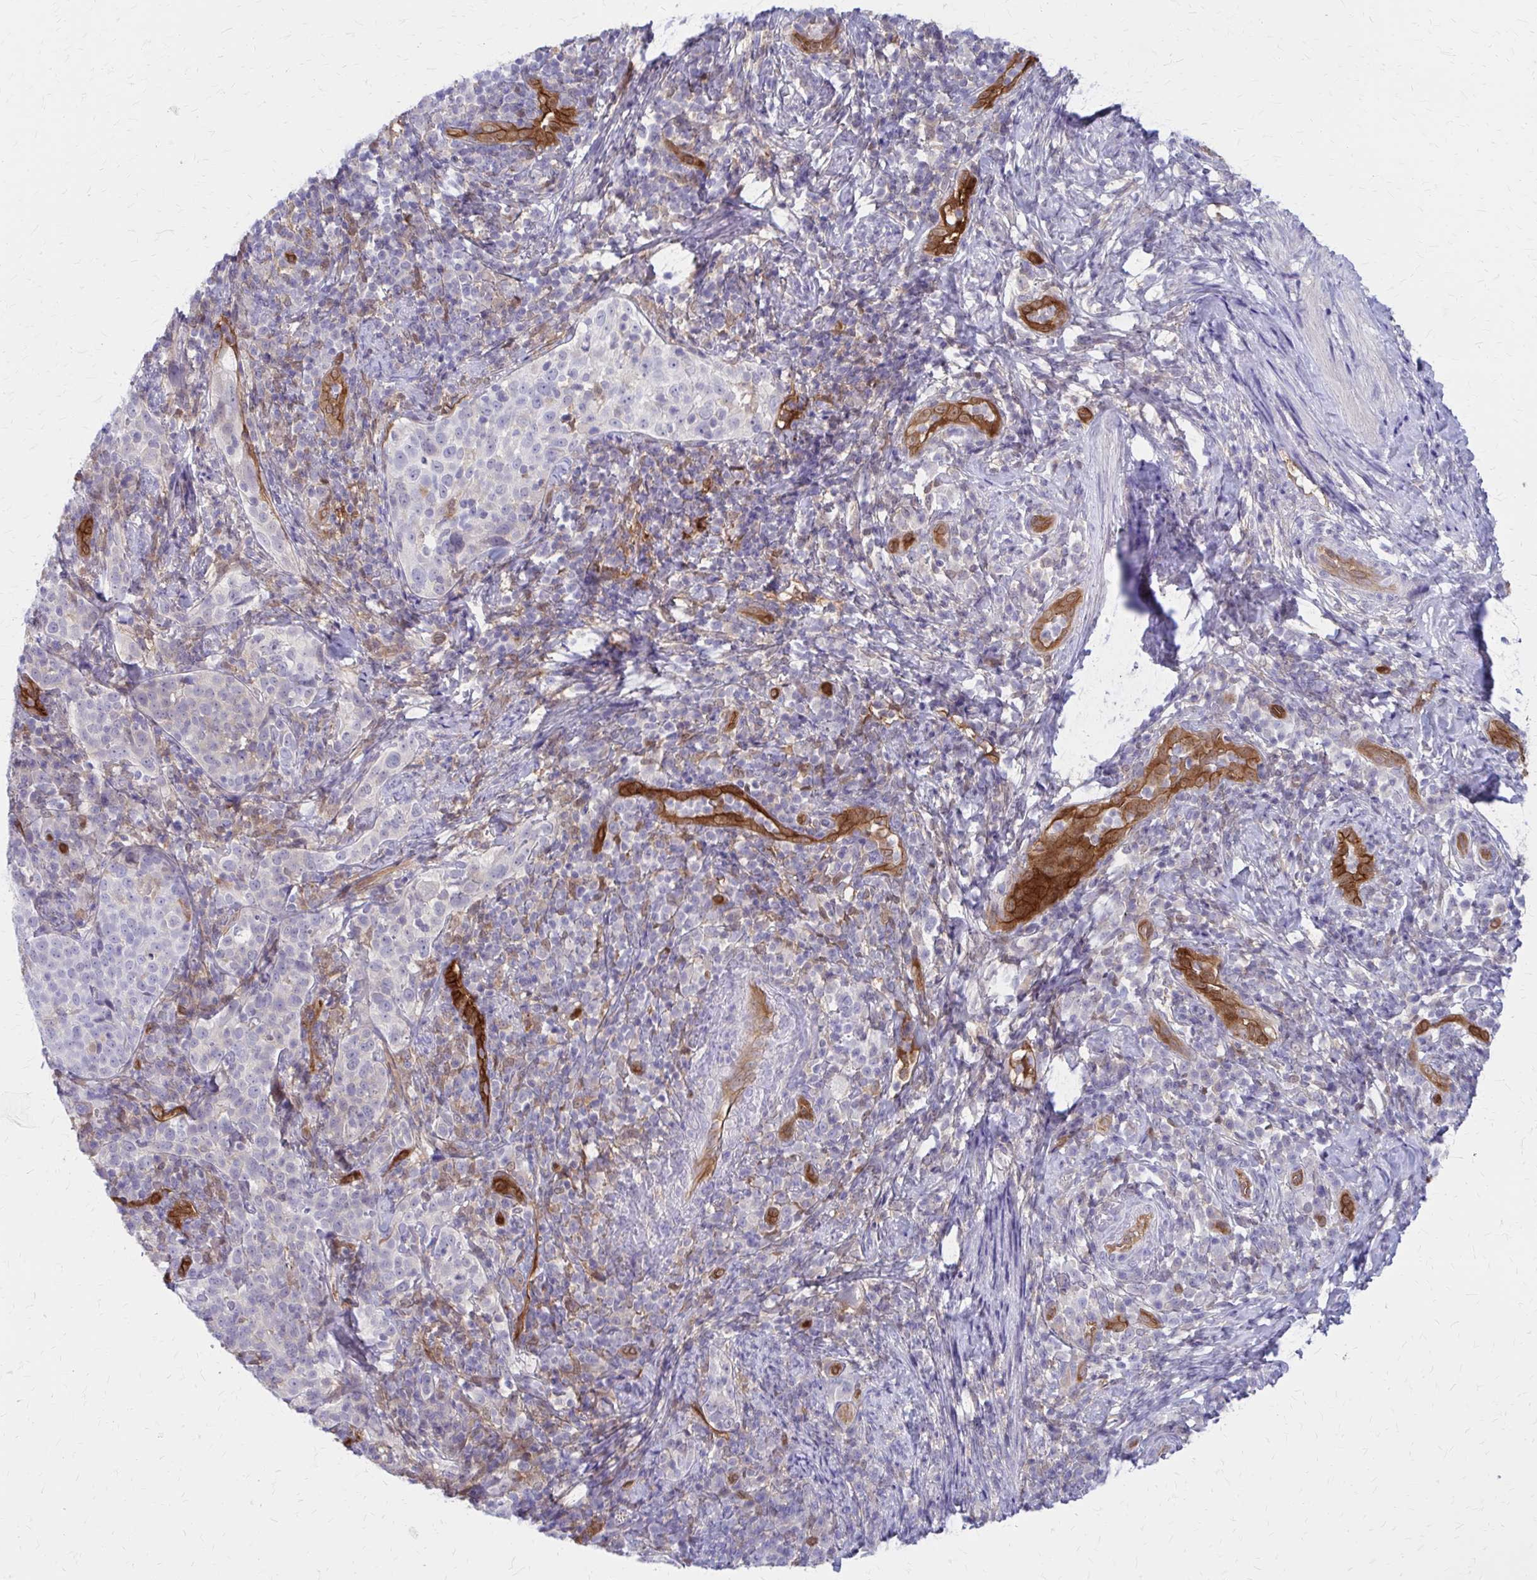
{"staining": {"intensity": "negative", "quantity": "none", "location": "none"}, "tissue": "cervical cancer", "cell_type": "Tumor cells", "image_type": "cancer", "snomed": [{"axis": "morphology", "description": "Squamous cell carcinoma, NOS"}, {"axis": "topography", "description": "Cervix"}], "caption": "There is no significant positivity in tumor cells of cervical cancer.", "gene": "CLIC2", "patient": {"sex": "female", "age": 75}}